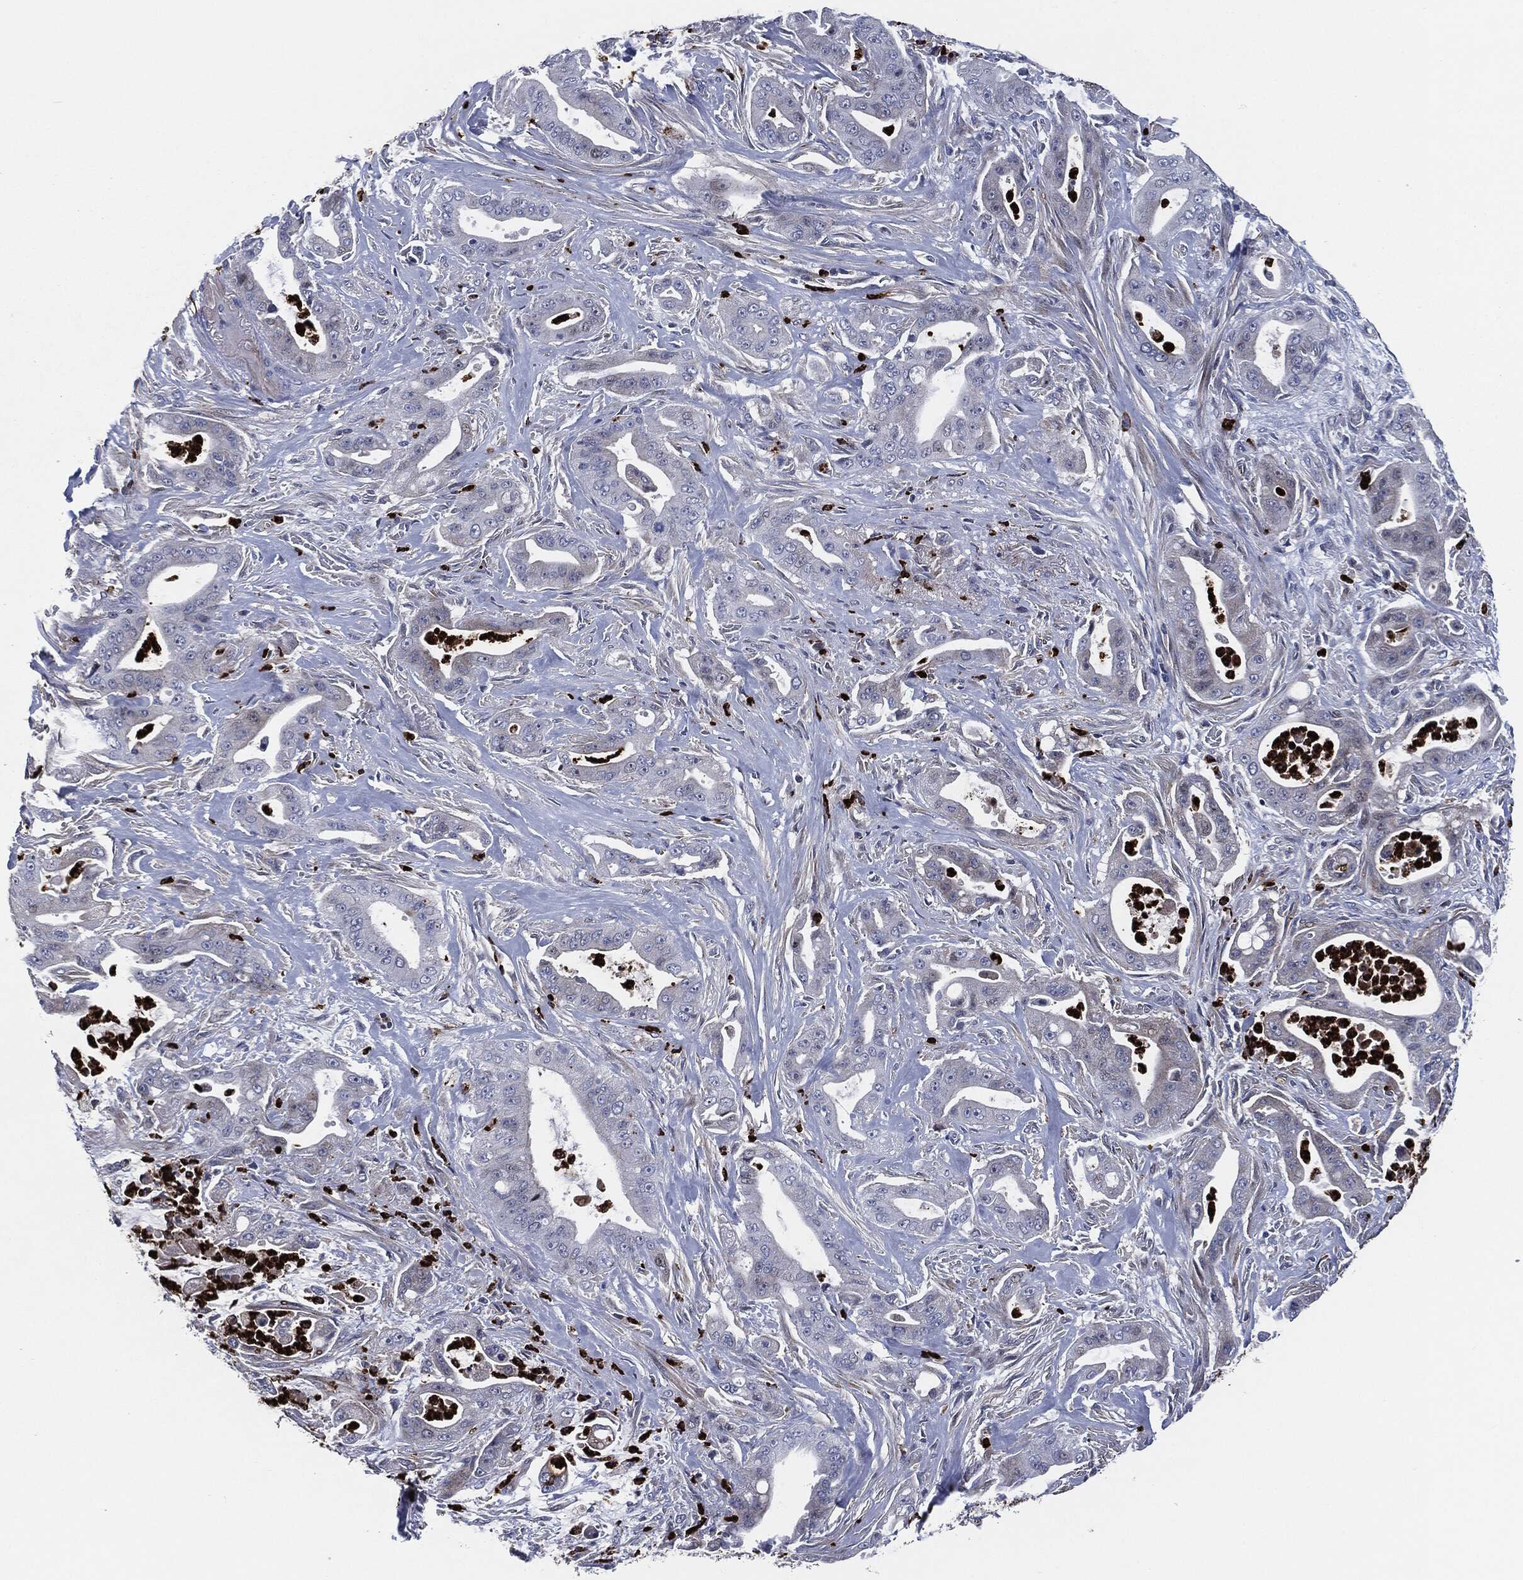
{"staining": {"intensity": "negative", "quantity": "none", "location": "none"}, "tissue": "pancreatic cancer", "cell_type": "Tumor cells", "image_type": "cancer", "snomed": [{"axis": "morphology", "description": "Normal tissue, NOS"}, {"axis": "morphology", "description": "Inflammation, NOS"}, {"axis": "morphology", "description": "Adenocarcinoma, NOS"}, {"axis": "topography", "description": "Pancreas"}], "caption": "Immunohistochemistry micrograph of neoplastic tissue: pancreatic cancer stained with DAB (3,3'-diaminobenzidine) reveals no significant protein positivity in tumor cells. Nuclei are stained in blue.", "gene": "MPO", "patient": {"sex": "male", "age": 57}}